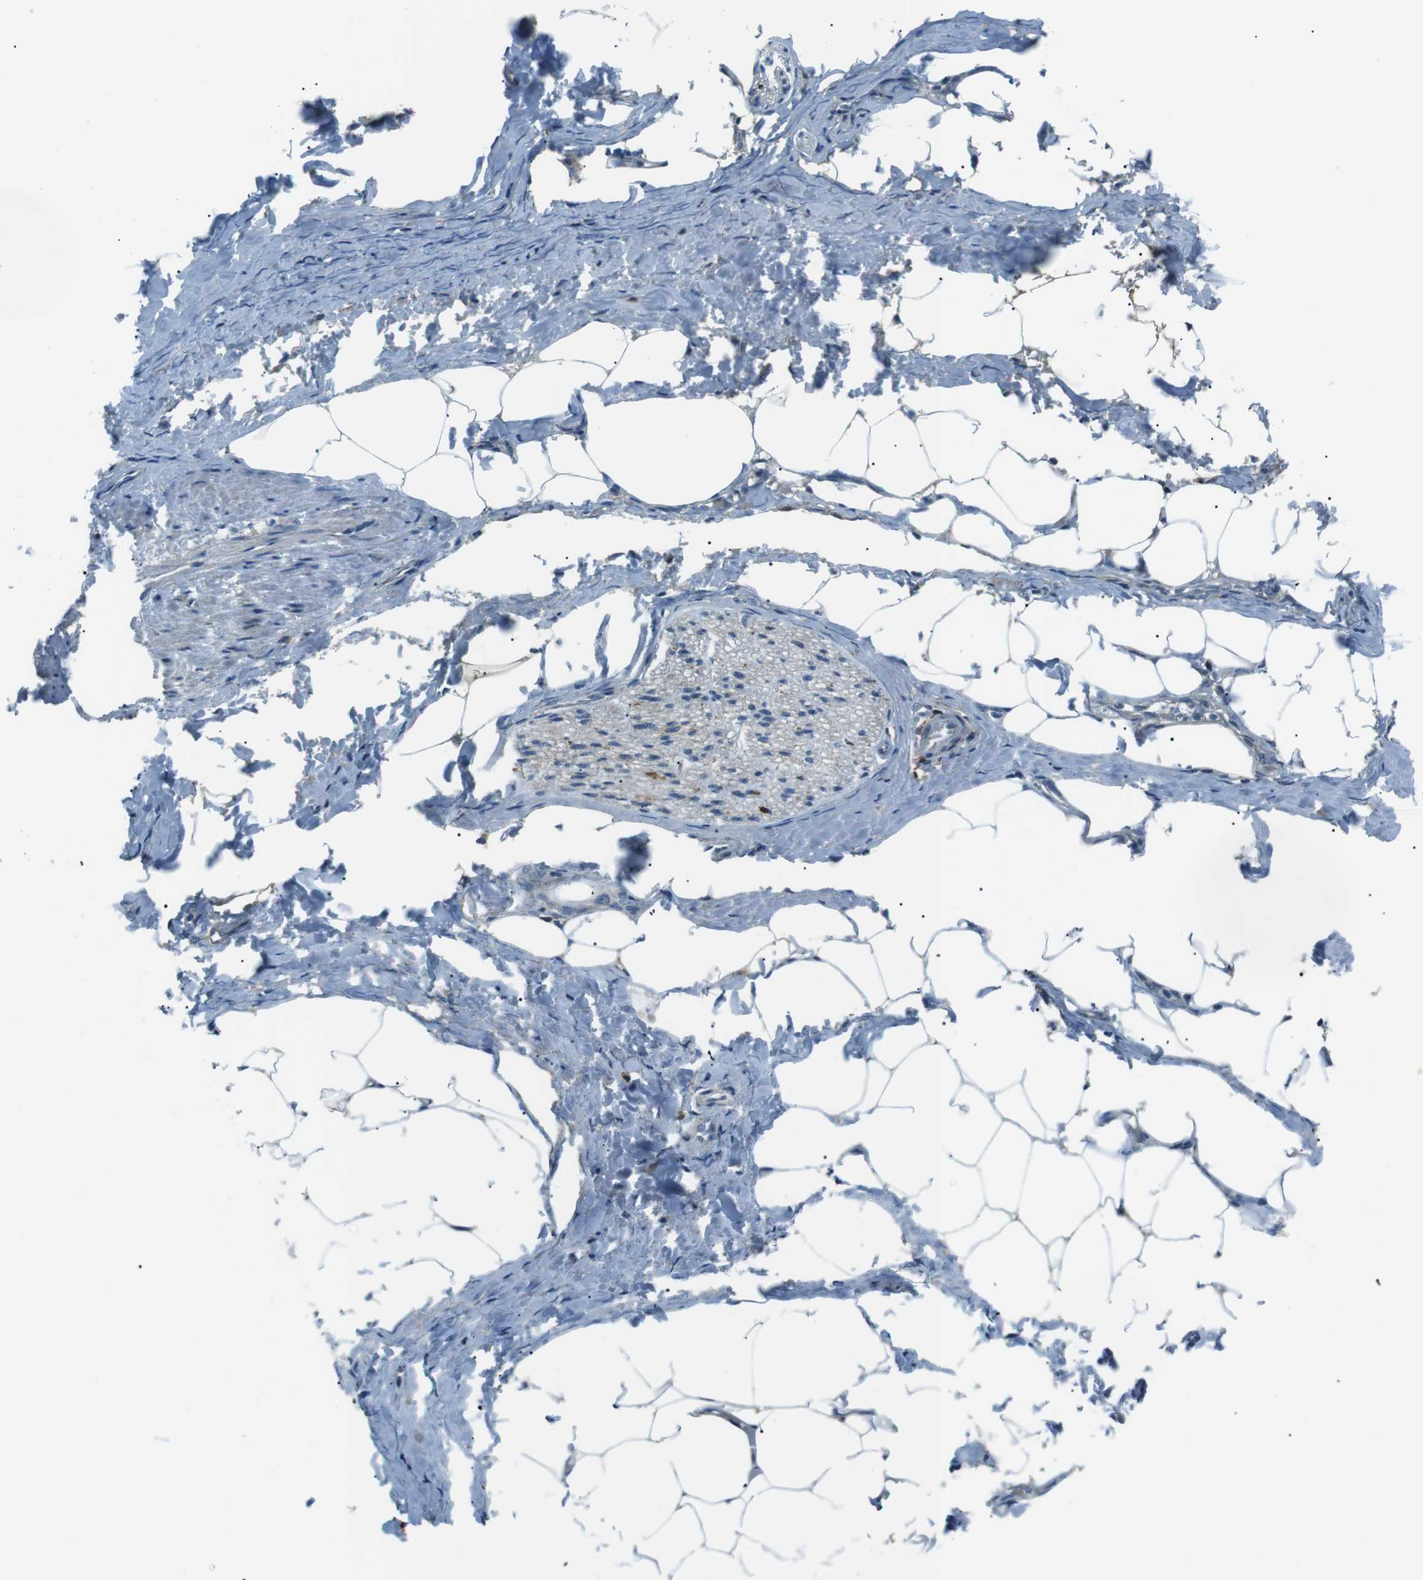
{"staining": {"intensity": "negative", "quantity": "none", "location": "none"}, "tissue": "adipose tissue", "cell_type": "Adipocytes", "image_type": "normal", "snomed": [{"axis": "morphology", "description": "Normal tissue, NOS"}, {"axis": "topography", "description": "Soft tissue"}, {"axis": "topography", "description": "Vascular tissue"}], "caption": "Adipocytes are negative for brown protein staining in unremarkable adipose tissue. The staining was performed using DAB (3,3'-diaminobenzidine) to visualize the protein expression in brown, while the nuclei were stained in blue with hematoxylin (Magnification: 20x).", "gene": "BLNK", "patient": {"sex": "female", "age": 35}}